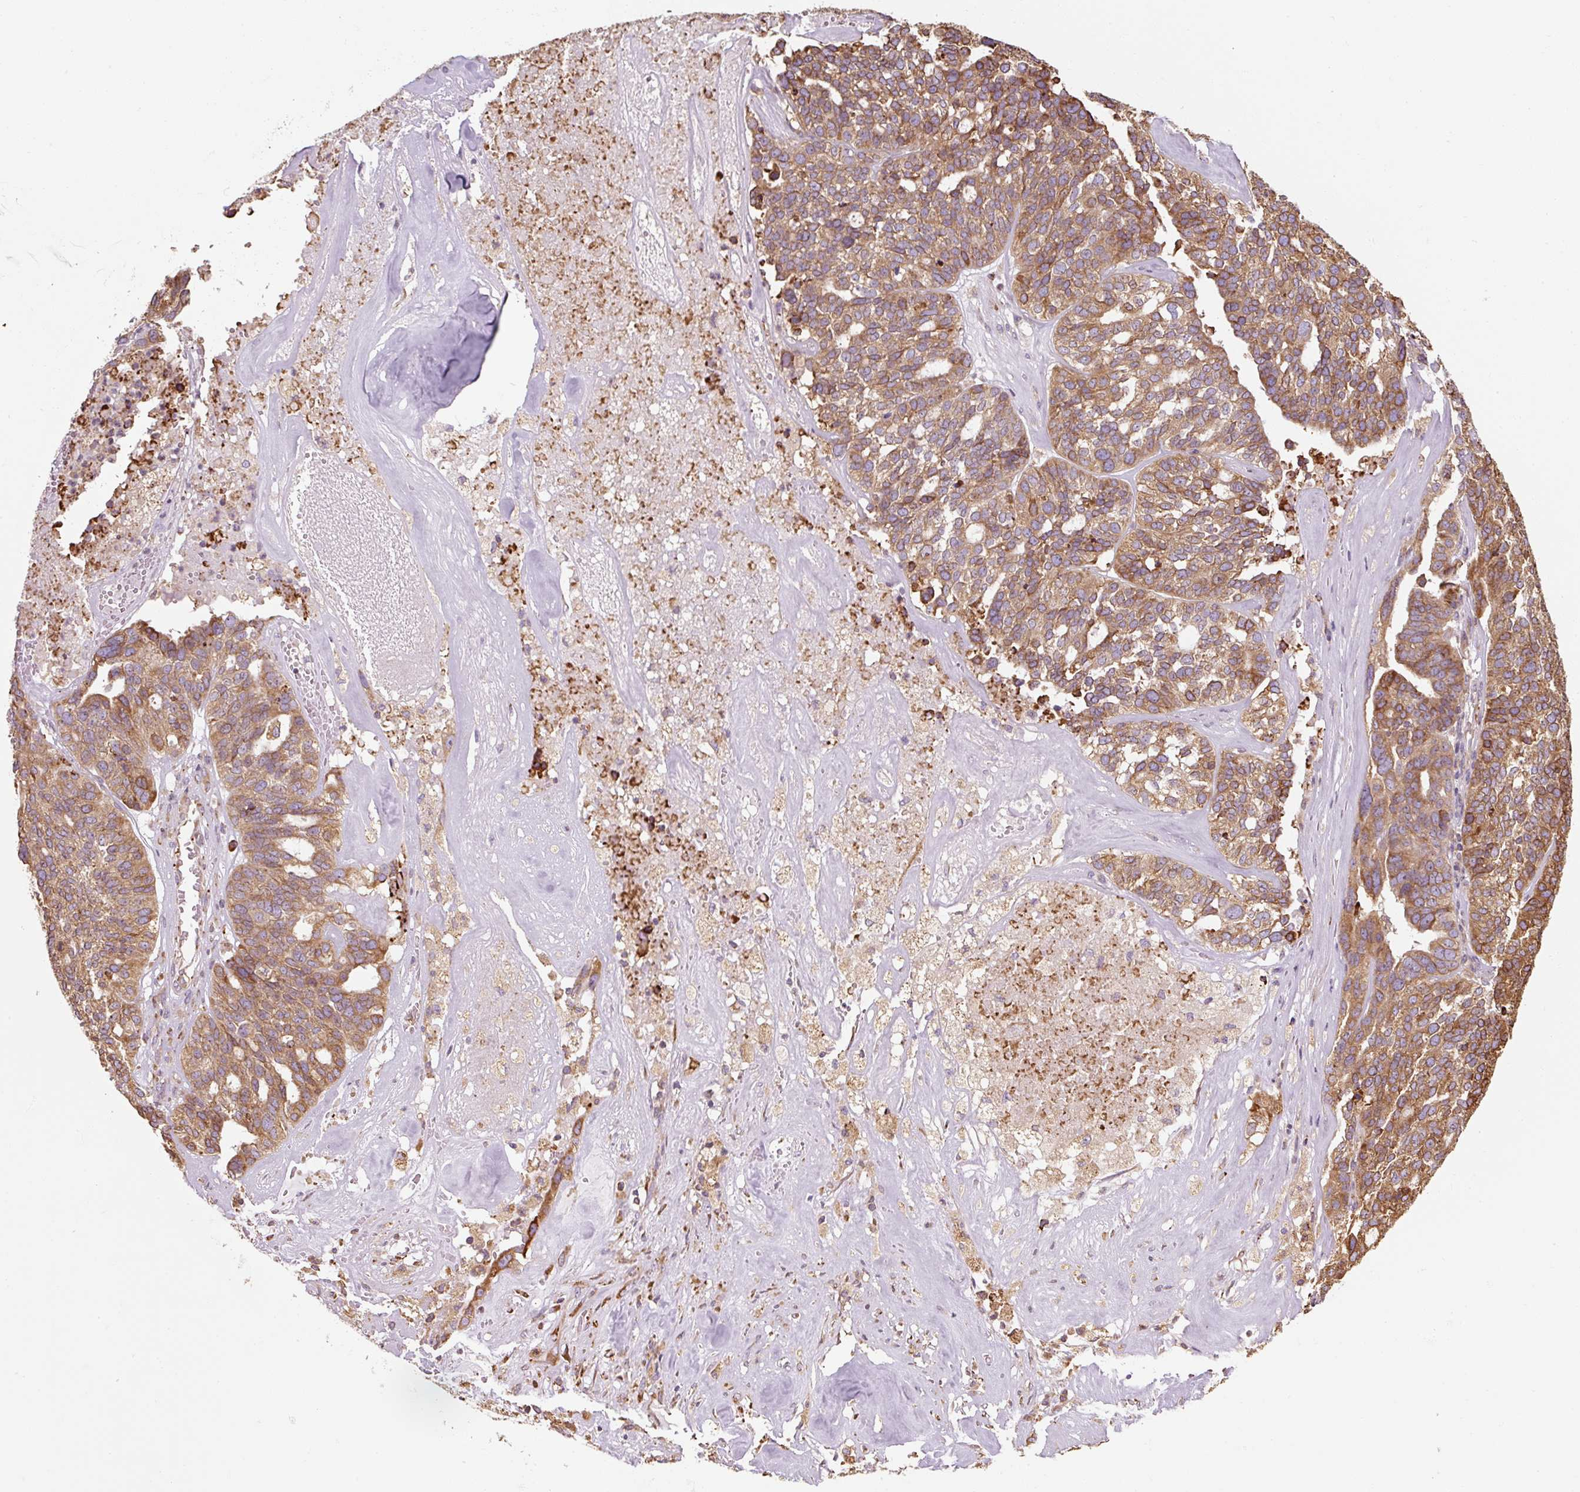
{"staining": {"intensity": "moderate", "quantity": ">75%", "location": "cytoplasmic/membranous"}, "tissue": "ovarian cancer", "cell_type": "Tumor cells", "image_type": "cancer", "snomed": [{"axis": "morphology", "description": "Cystadenocarcinoma, serous, NOS"}, {"axis": "topography", "description": "Ovary"}], "caption": "Serous cystadenocarcinoma (ovarian) tissue exhibits moderate cytoplasmic/membranous positivity in approximately >75% of tumor cells, visualized by immunohistochemistry. The staining was performed using DAB (3,3'-diaminobenzidine) to visualize the protein expression in brown, while the nuclei were stained in blue with hematoxylin (Magnification: 20x).", "gene": "PRKCSH", "patient": {"sex": "female", "age": 59}}